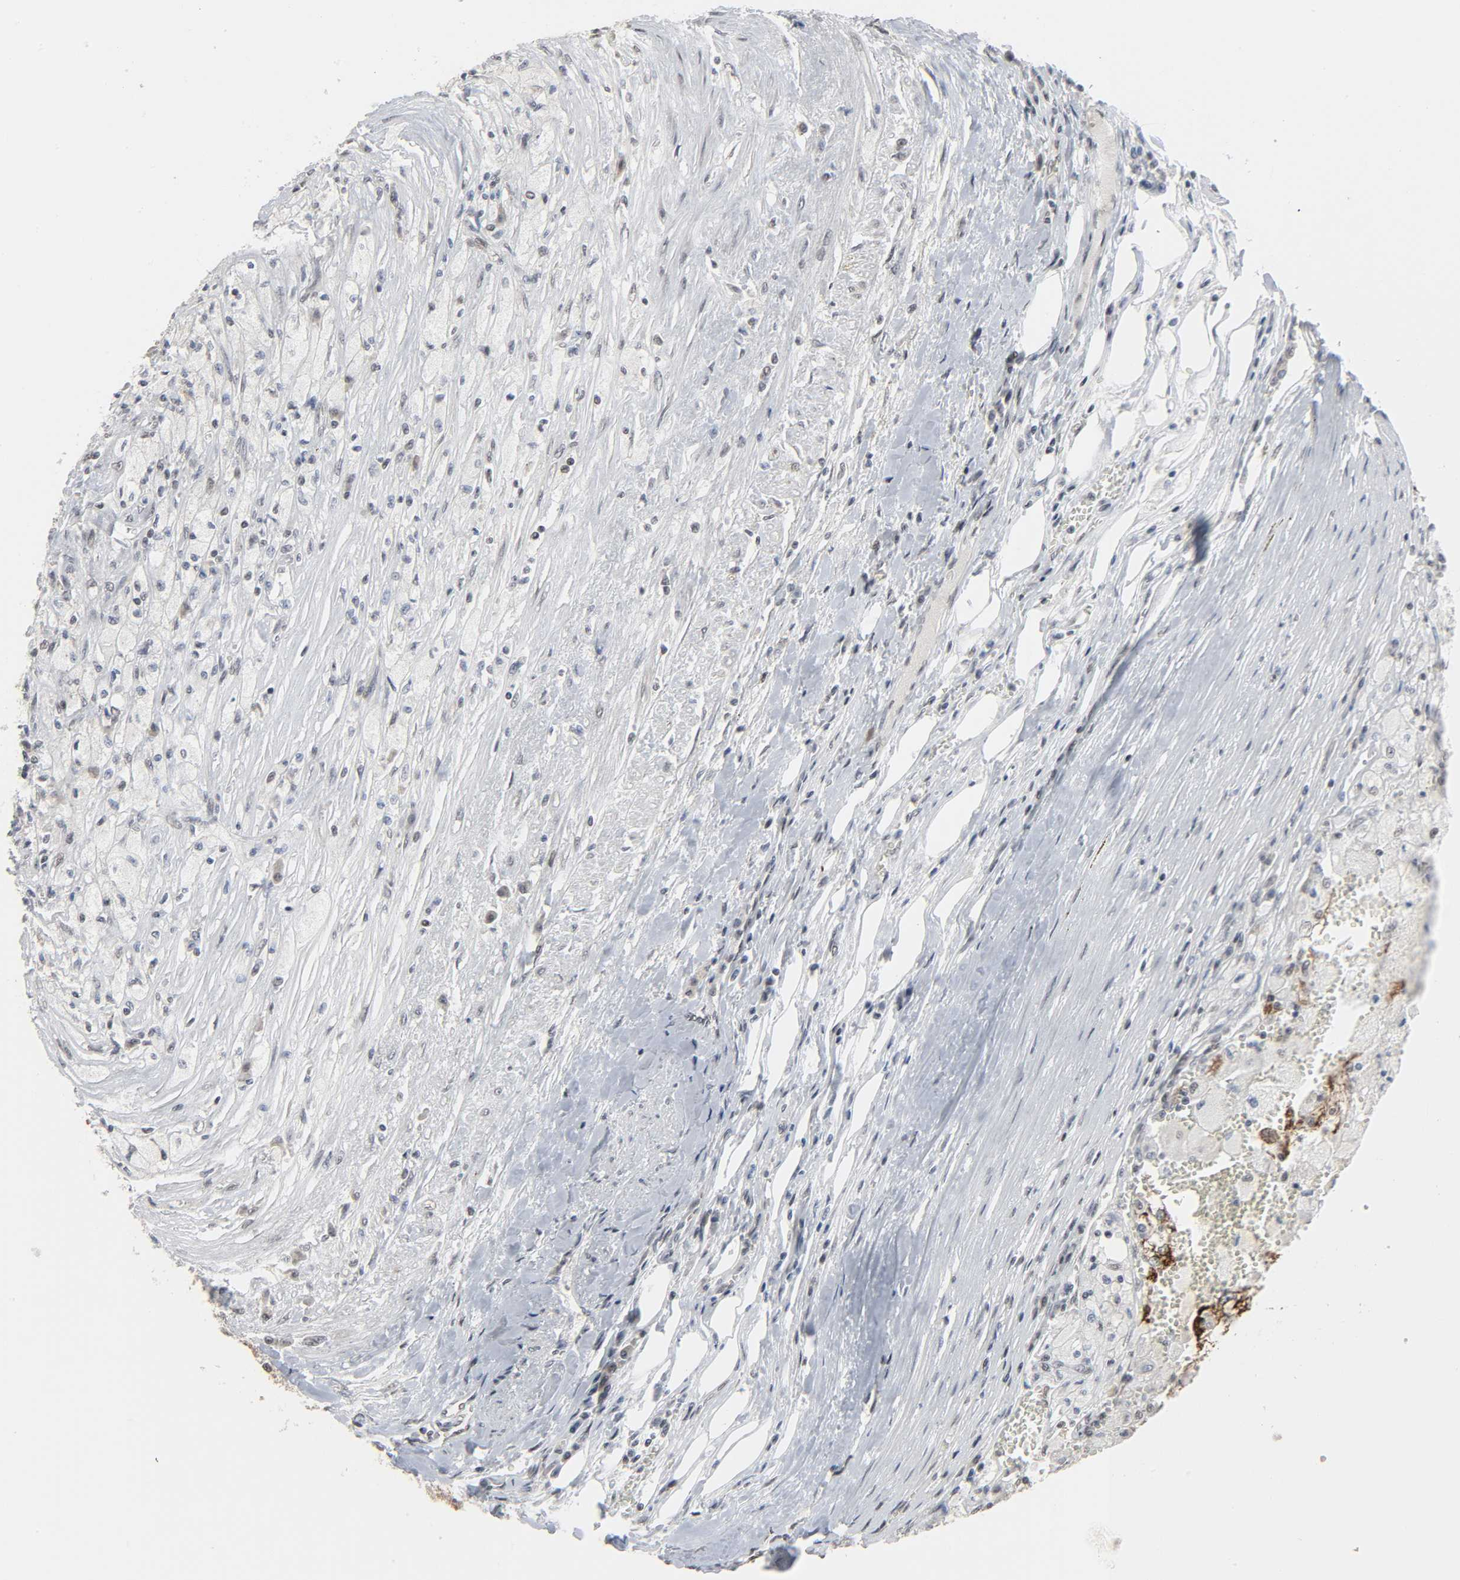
{"staining": {"intensity": "strong", "quantity": "25%-75%", "location": "cytoplasmic/membranous"}, "tissue": "renal cancer", "cell_type": "Tumor cells", "image_type": "cancer", "snomed": [{"axis": "morphology", "description": "Normal tissue, NOS"}, {"axis": "morphology", "description": "Adenocarcinoma, NOS"}, {"axis": "topography", "description": "Kidney"}], "caption": "Immunohistochemical staining of human adenocarcinoma (renal) demonstrates high levels of strong cytoplasmic/membranous protein staining in approximately 25%-75% of tumor cells.", "gene": "MUC1", "patient": {"sex": "male", "age": 71}}